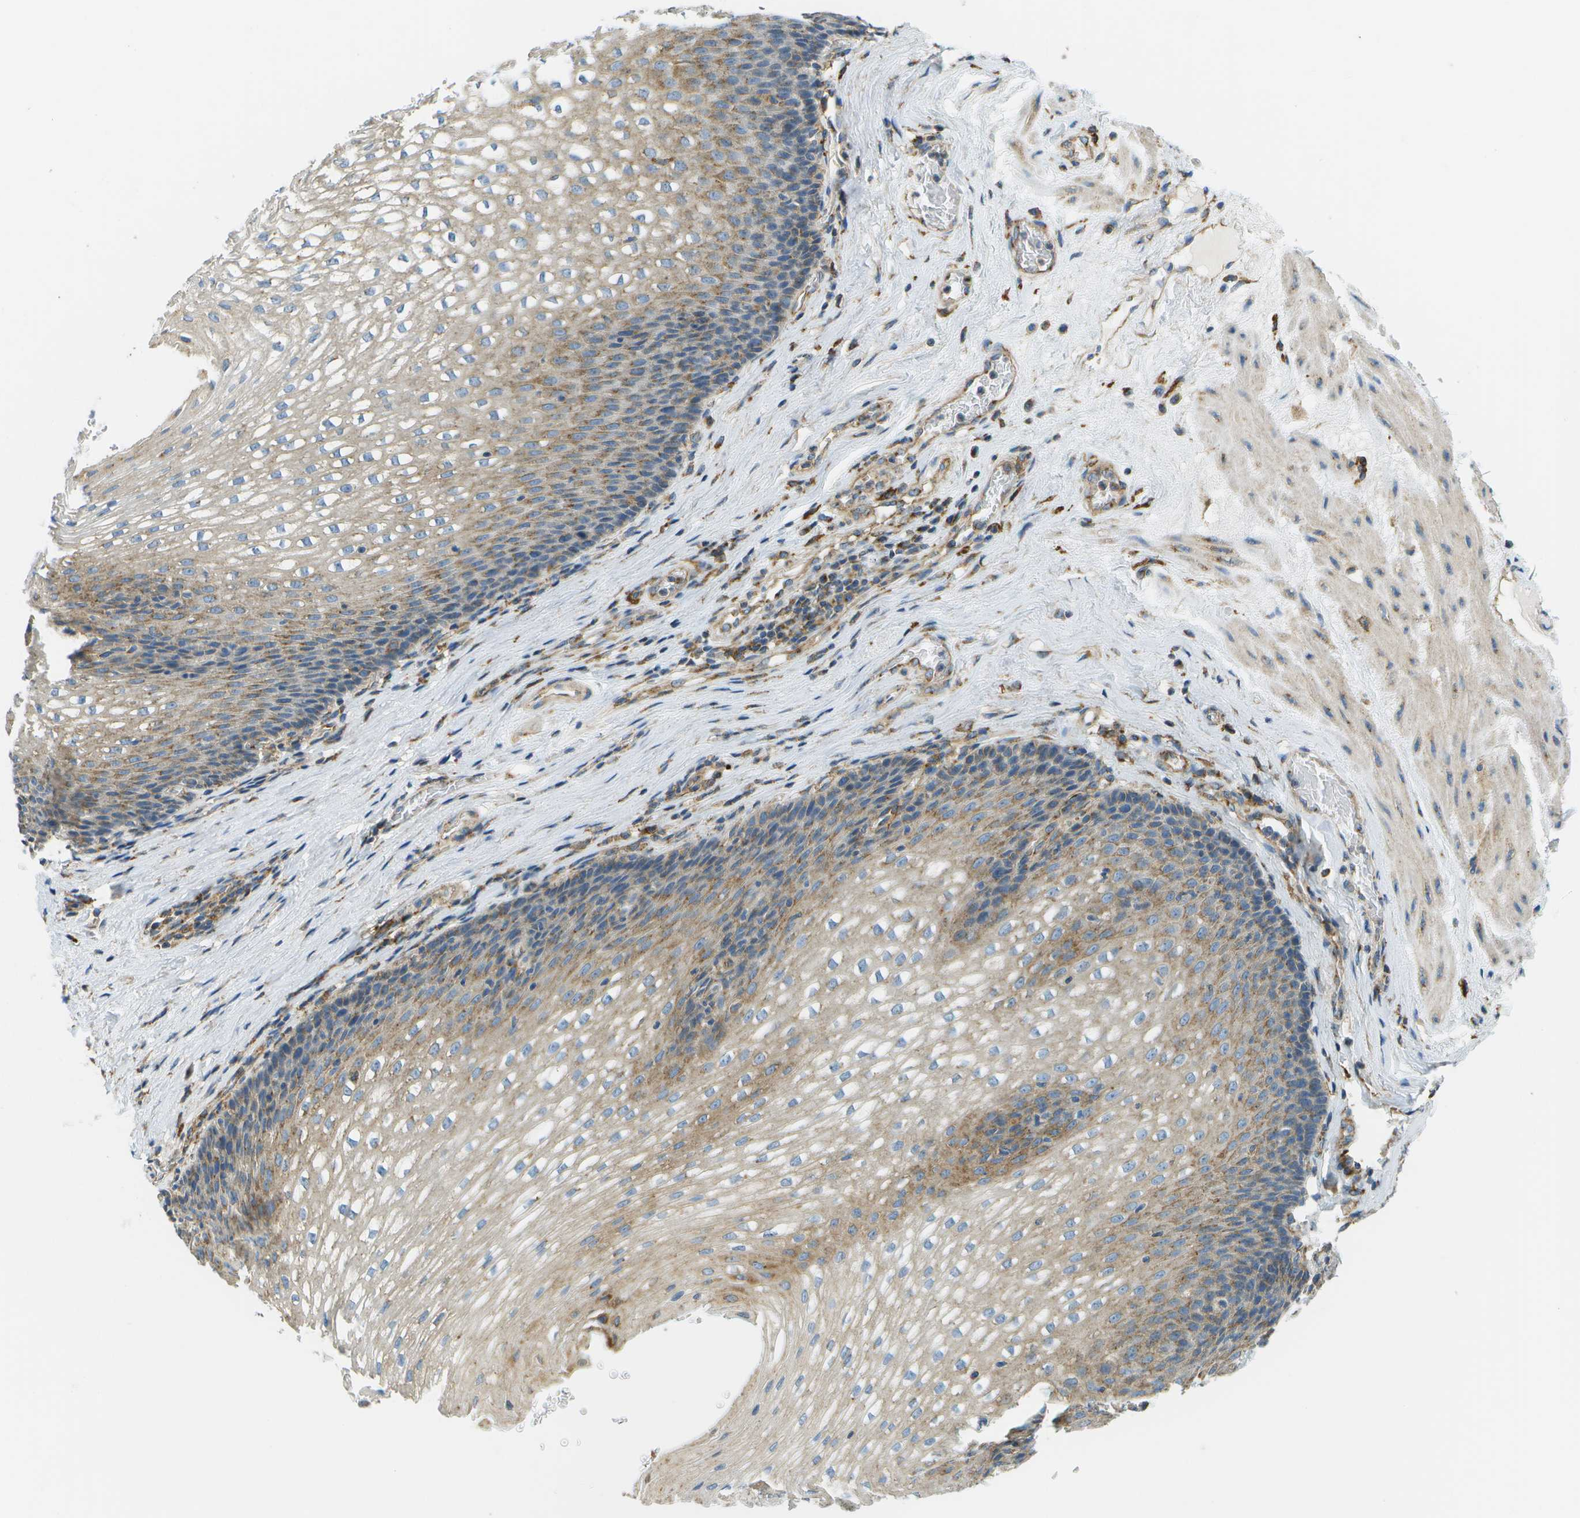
{"staining": {"intensity": "moderate", "quantity": "<25%", "location": "cytoplasmic/membranous"}, "tissue": "esophagus", "cell_type": "Squamous epithelial cells", "image_type": "normal", "snomed": [{"axis": "morphology", "description": "Normal tissue, NOS"}, {"axis": "topography", "description": "Esophagus"}], "caption": "Immunohistochemistry staining of normal esophagus, which shows low levels of moderate cytoplasmic/membranous staining in about <25% of squamous epithelial cells indicating moderate cytoplasmic/membranous protein expression. The staining was performed using DAB (3,3'-diaminobenzidine) (brown) for protein detection and nuclei were counterstained in hematoxylin (blue).", "gene": "CLTC", "patient": {"sex": "male", "age": 48}}